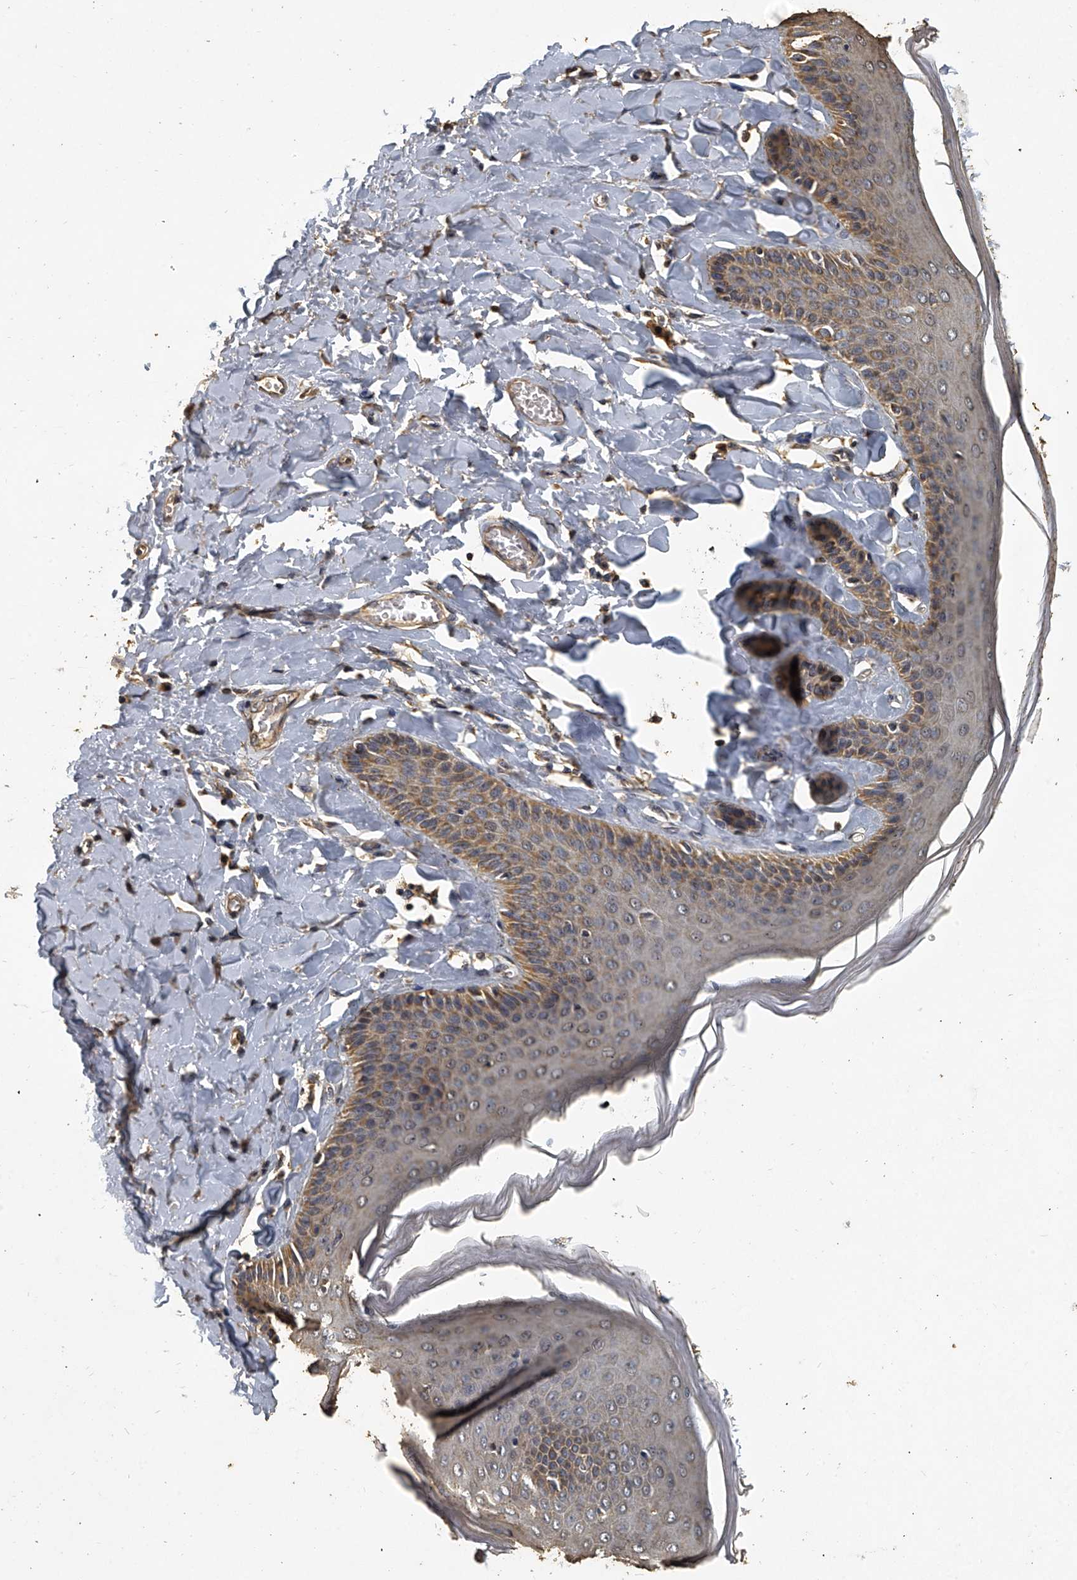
{"staining": {"intensity": "moderate", "quantity": ">75%", "location": "cytoplasmic/membranous"}, "tissue": "skin", "cell_type": "Epidermal cells", "image_type": "normal", "snomed": [{"axis": "morphology", "description": "Normal tissue, NOS"}, {"axis": "topography", "description": "Anal"}], "caption": "Moderate cytoplasmic/membranous expression is seen in approximately >75% of epidermal cells in unremarkable skin. (Stains: DAB (3,3'-diaminobenzidine) in brown, nuclei in blue, Microscopy: brightfield microscopy at high magnification).", "gene": "MRPL28", "patient": {"sex": "male", "age": 69}}